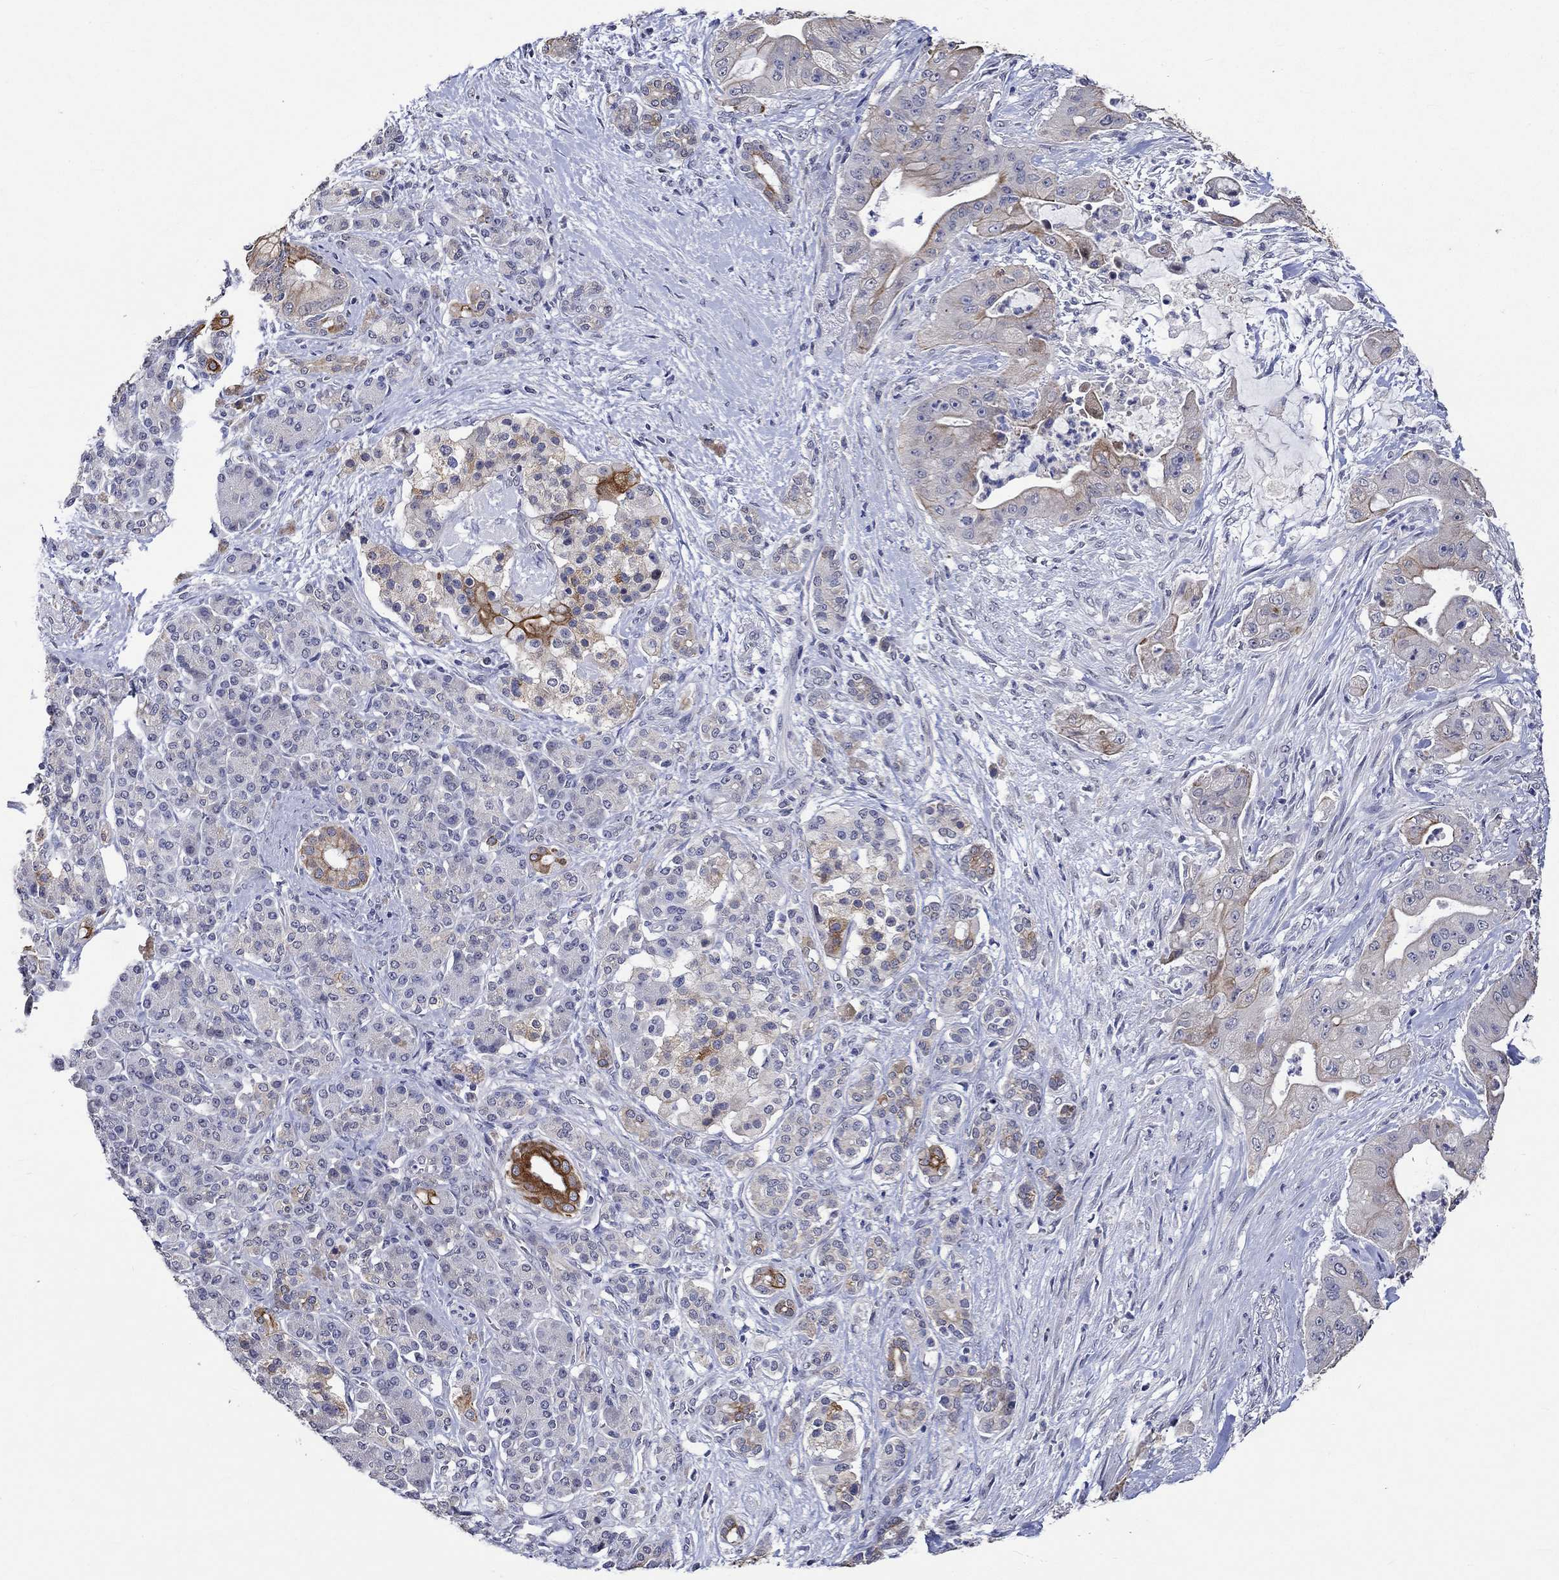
{"staining": {"intensity": "strong", "quantity": "<25%", "location": "cytoplasmic/membranous"}, "tissue": "pancreatic cancer", "cell_type": "Tumor cells", "image_type": "cancer", "snomed": [{"axis": "morphology", "description": "Normal tissue, NOS"}, {"axis": "morphology", "description": "Inflammation, NOS"}, {"axis": "morphology", "description": "Adenocarcinoma, NOS"}, {"axis": "topography", "description": "Pancreas"}], "caption": "Immunohistochemistry (IHC) (DAB (3,3'-diaminobenzidine)) staining of pancreatic cancer (adenocarcinoma) displays strong cytoplasmic/membranous protein staining in about <25% of tumor cells.", "gene": "DDX3Y", "patient": {"sex": "male", "age": 57}}